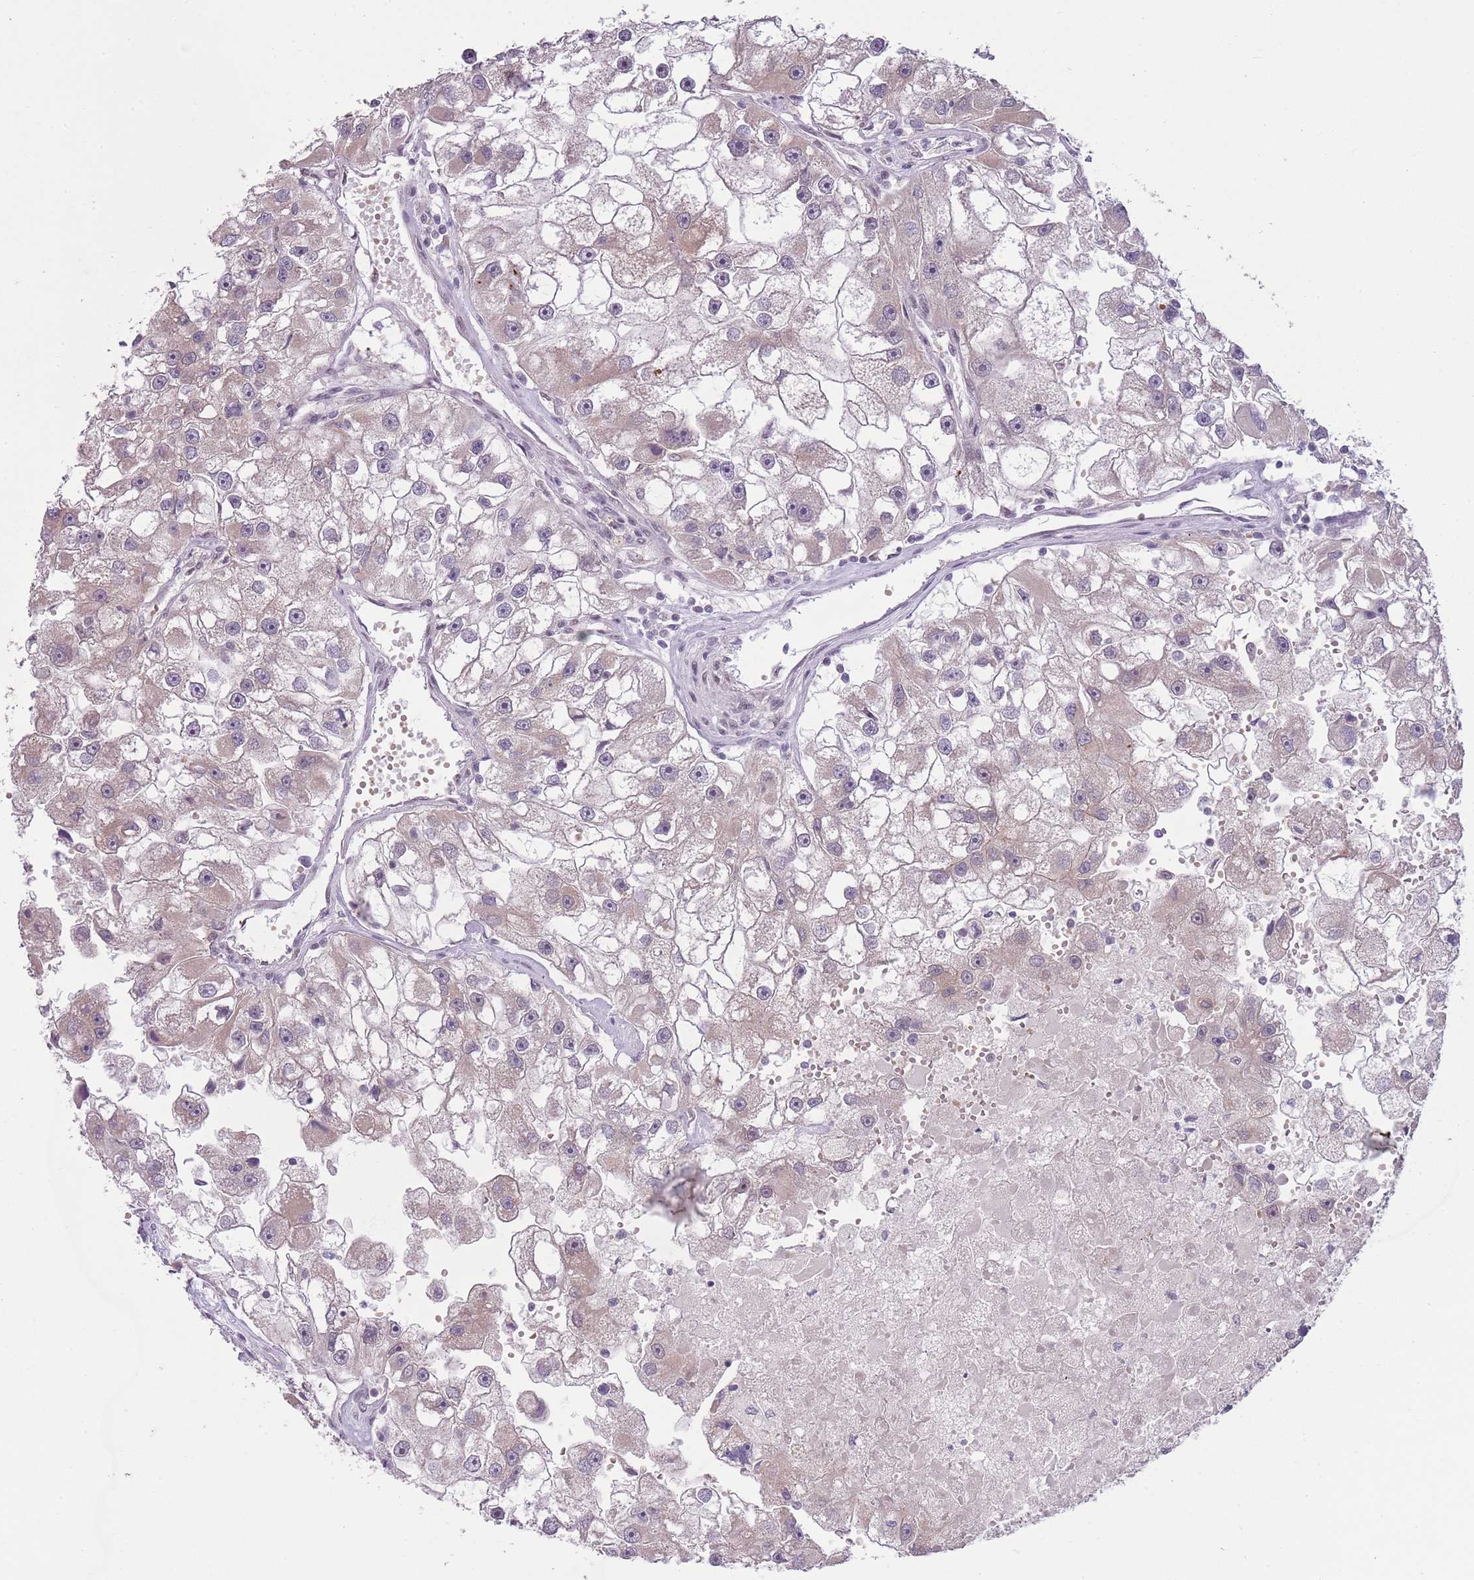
{"staining": {"intensity": "weak", "quantity": "<25%", "location": "cytoplasmic/membranous"}, "tissue": "renal cancer", "cell_type": "Tumor cells", "image_type": "cancer", "snomed": [{"axis": "morphology", "description": "Adenocarcinoma, NOS"}, {"axis": "topography", "description": "Kidney"}], "caption": "Immunohistochemistry of adenocarcinoma (renal) exhibits no positivity in tumor cells. (DAB (3,3'-diaminobenzidine) IHC, high magnification).", "gene": "TM2D1", "patient": {"sex": "male", "age": 63}}